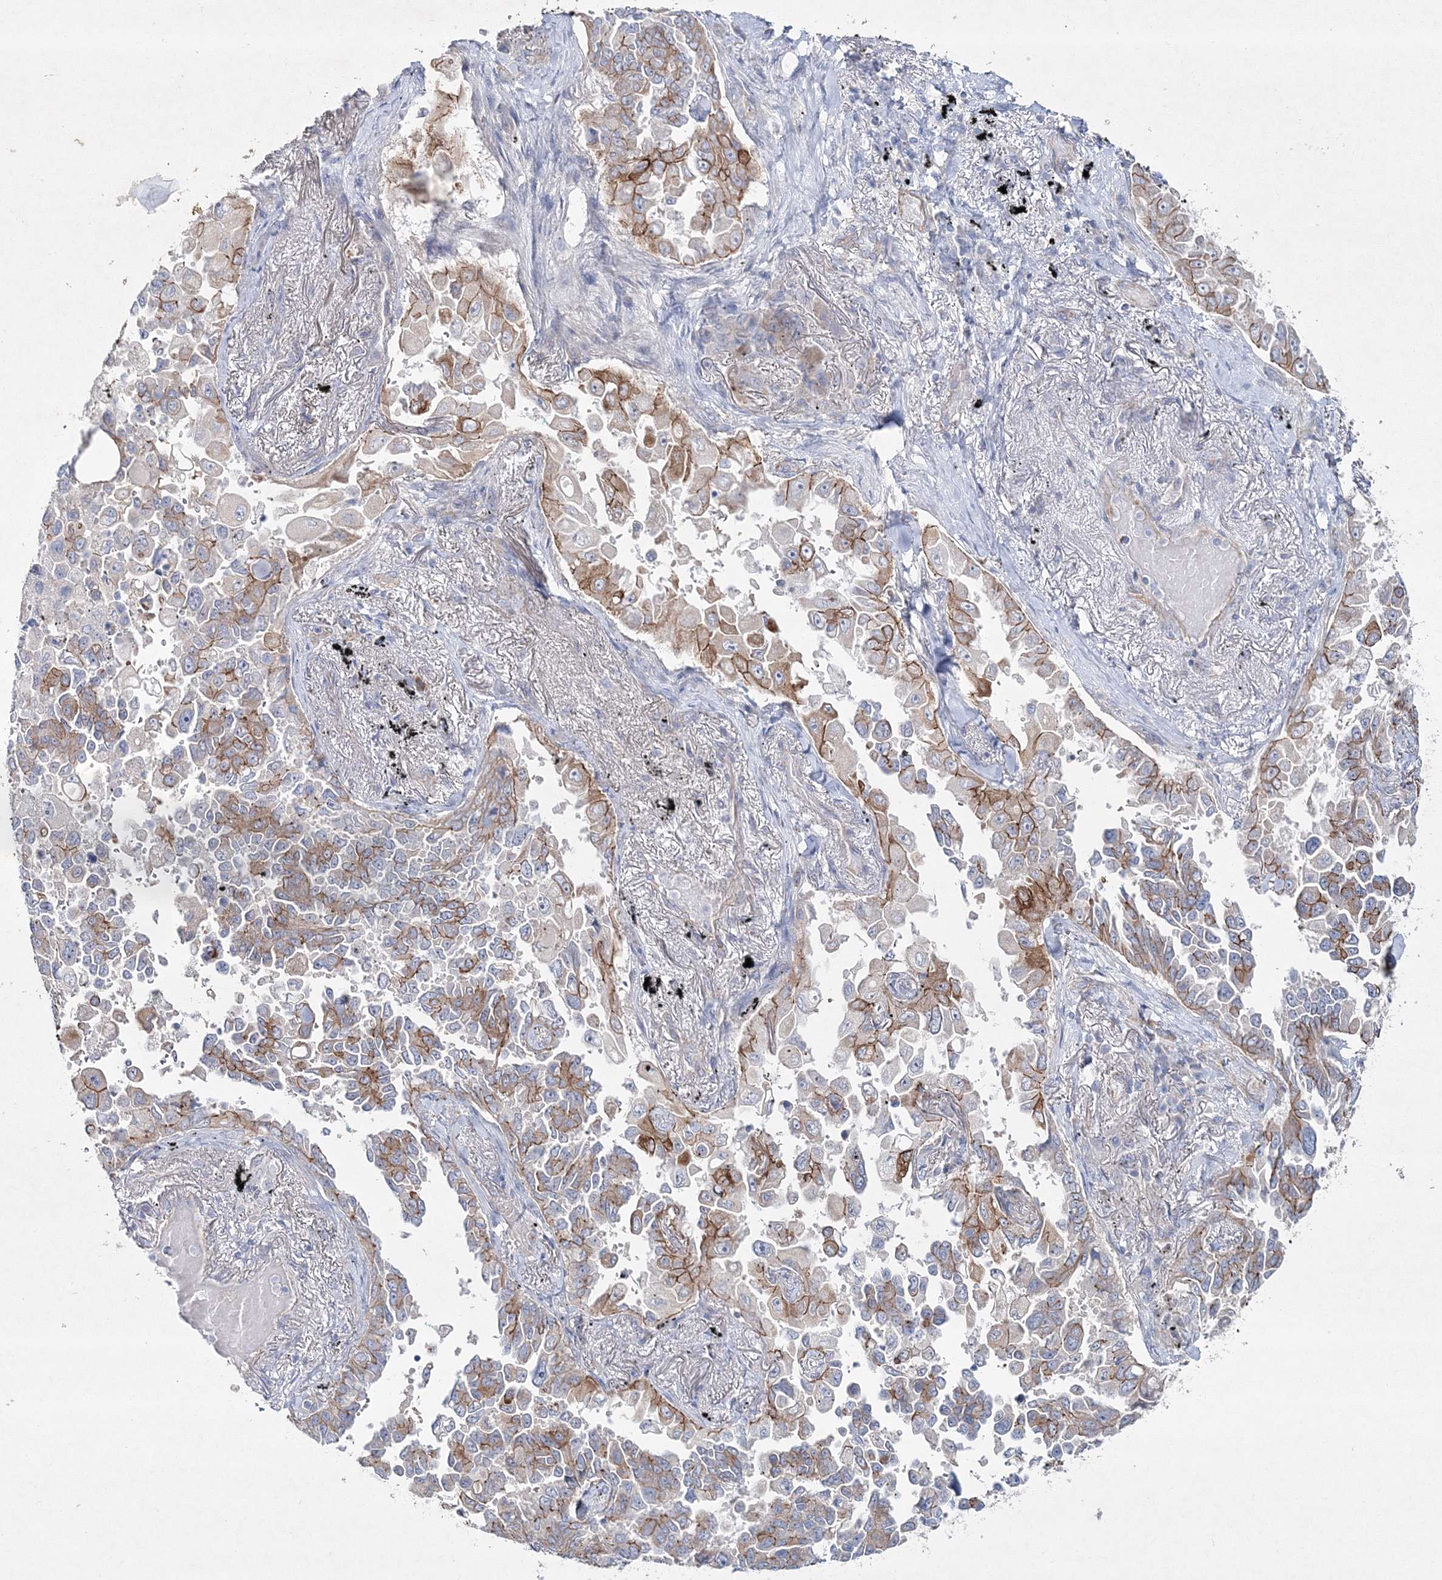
{"staining": {"intensity": "moderate", "quantity": "25%-75%", "location": "cytoplasmic/membranous"}, "tissue": "lung cancer", "cell_type": "Tumor cells", "image_type": "cancer", "snomed": [{"axis": "morphology", "description": "Adenocarcinoma, NOS"}, {"axis": "topography", "description": "Lung"}], "caption": "IHC histopathology image of neoplastic tissue: human adenocarcinoma (lung) stained using IHC exhibits medium levels of moderate protein expression localized specifically in the cytoplasmic/membranous of tumor cells, appearing as a cytoplasmic/membranous brown color.", "gene": "NAA40", "patient": {"sex": "female", "age": 67}}